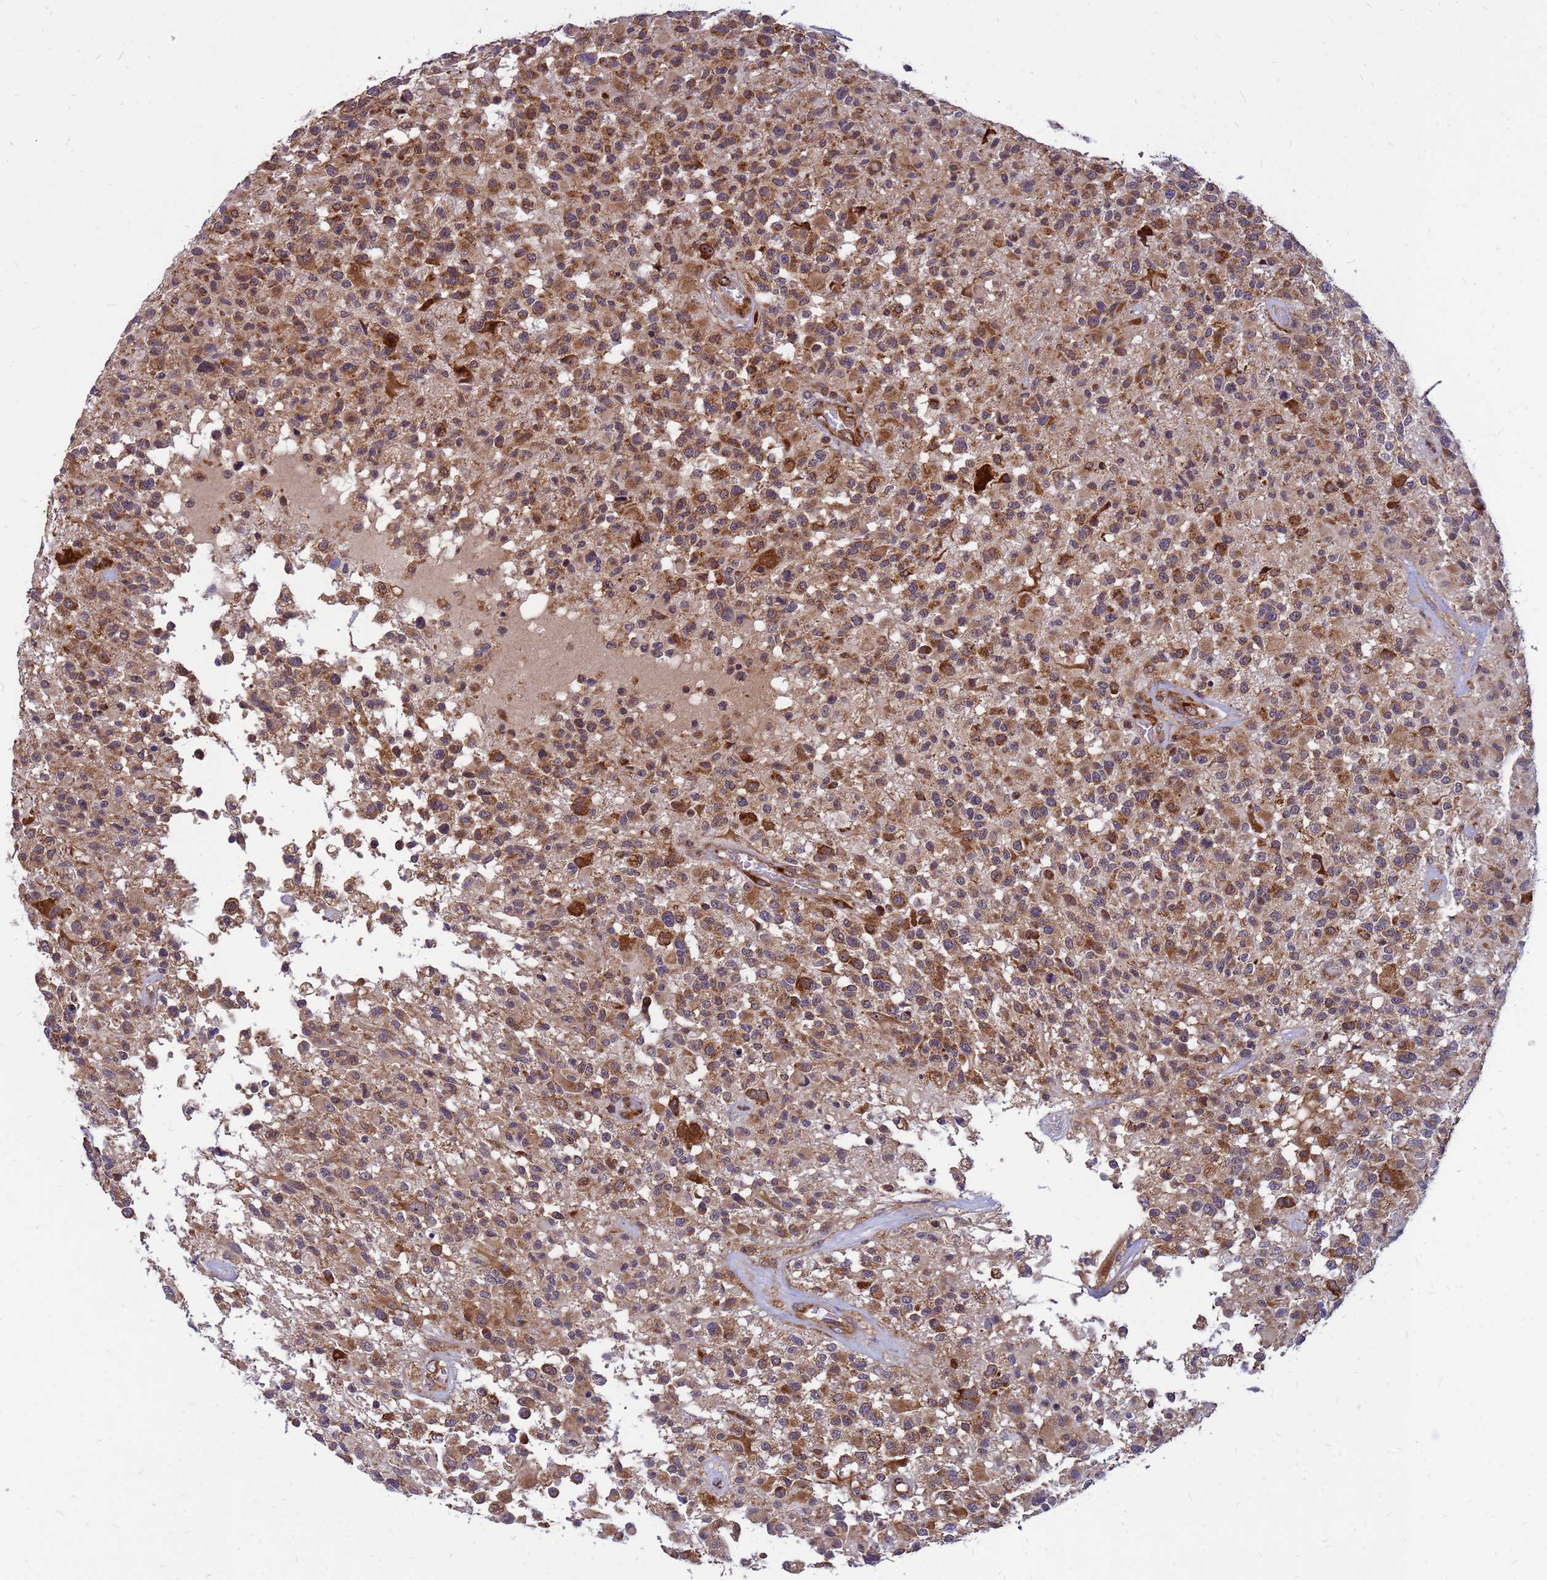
{"staining": {"intensity": "moderate", "quantity": ">75%", "location": "cytoplasmic/membranous"}, "tissue": "glioma", "cell_type": "Tumor cells", "image_type": "cancer", "snomed": [{"axis": "morphology", "description": "Glioma, malignant, High grade"}, {"axis": "morphology", "description": "Glioblastoma, NOS"}, {"axis": "topography", "description": "Brain"}], "caption": "Immunohistochemistry (IHC) staining of glioblastoma, which demonstrates medium levels of moderate cytoplasmic/membranous staining in about >75% of tumor cells indicating moderate cytoplasmic/membranous protein positivity. The staining was performed using DAB (brown) for protein detection and nuclei were counterstained in hematoxylin (blue).", "gene": "RPL8", "patient": {"sex": "male", "age": 60}}